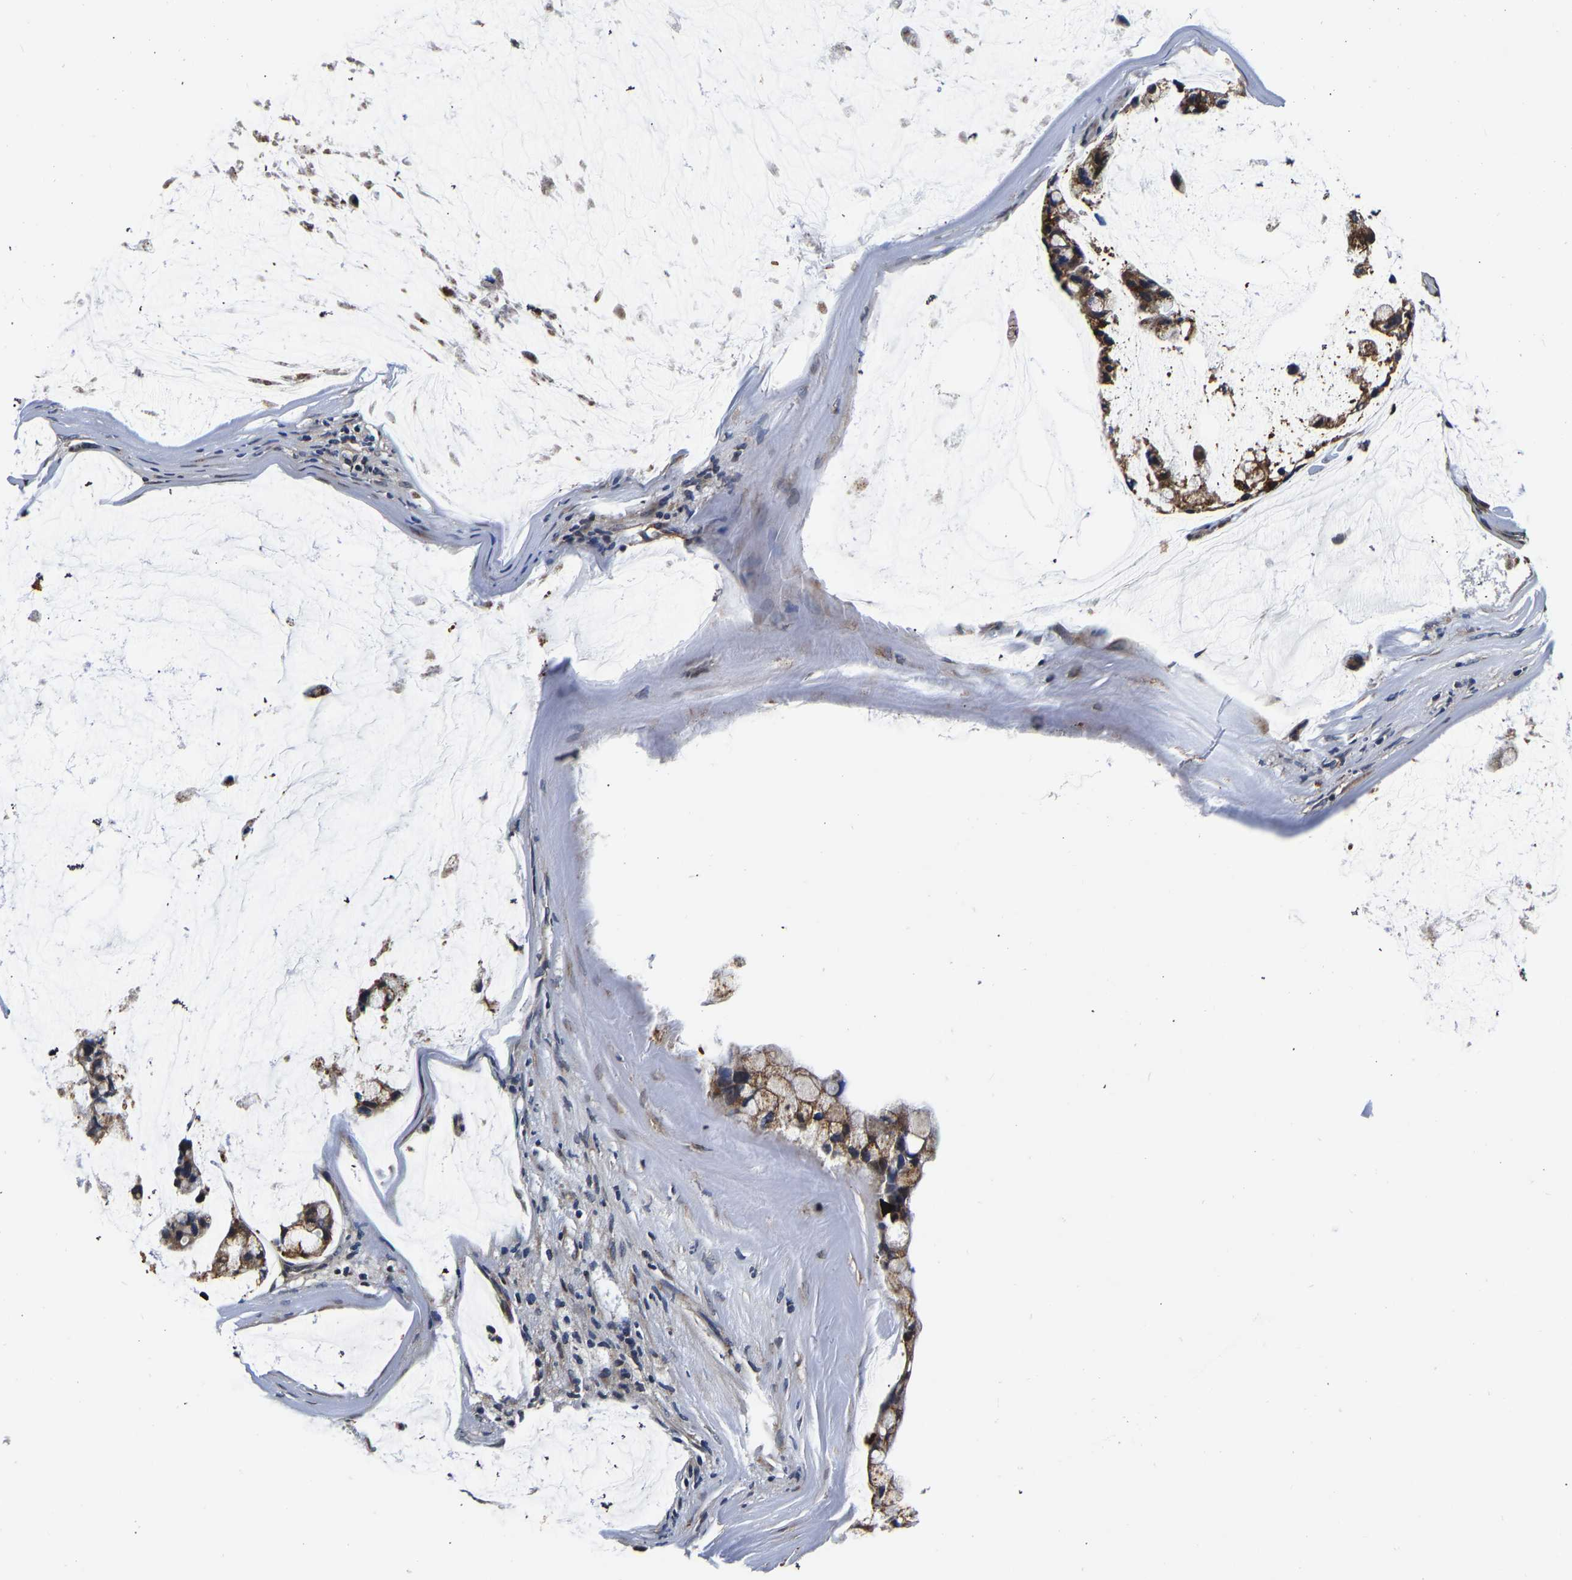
{"staining": {"intensity": "moderate", "quantity": ">75%", "location": "cytoplasmic/membranous"}, "tissue": "ovarian cancer", "cell_type": "Tumor cells", "image_type": "cancer", "snomed": [{"axis": "morphology", "description": "Cystadenocarcinoma, mucinous, NOS"}, {"axis": "topography", "description": "Ovary"}], "caption": "Approximately >75% of tumor cells in human ovarian cancer demonstrate moderate cytoplasmic/membranous protein positivity as visualized by brown immunohistochemical staining.", "gene": "RABAC1", "patient": {"sex": "female", "age": 39}}